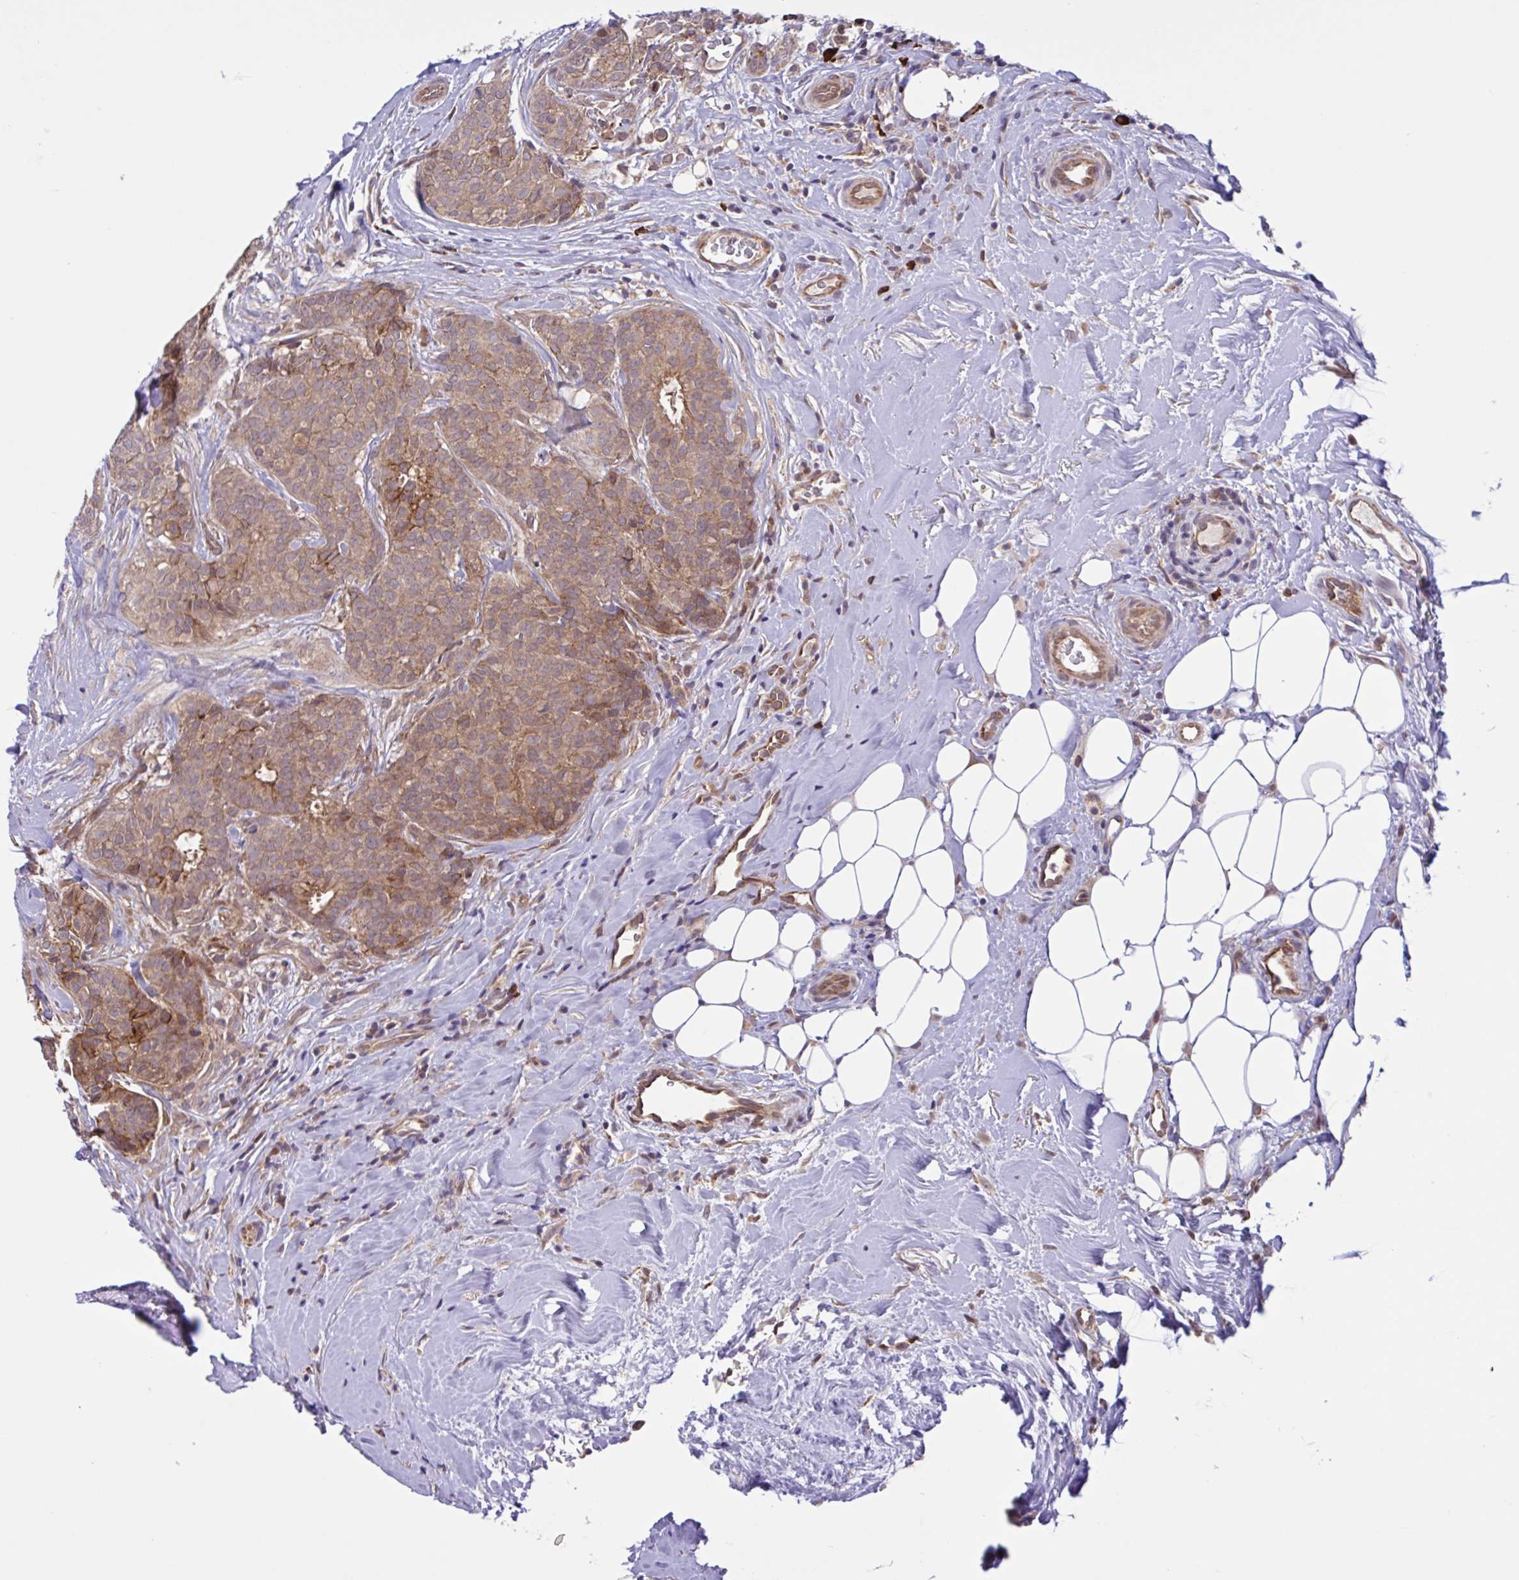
{"staining": {"intensity": "moderate", "quantity": ">75%", "location": "cytoplasmic/membranous"}, "tissue": "breast cancer", "cell_type": "Tumor cells", "image_type": "cancer", "snomed": [{"axis": "morphology", "description": "Duct carcinoma"}, {"axis": "topography", "description": "Breast"}], "caption": "Human breast cancer (infiltrating ductal carcinoma) stained with a protein marker displays moderate staining in tumor cells.", "gene": "INTS10", "patient": {"sex": "female", "age": 84}}